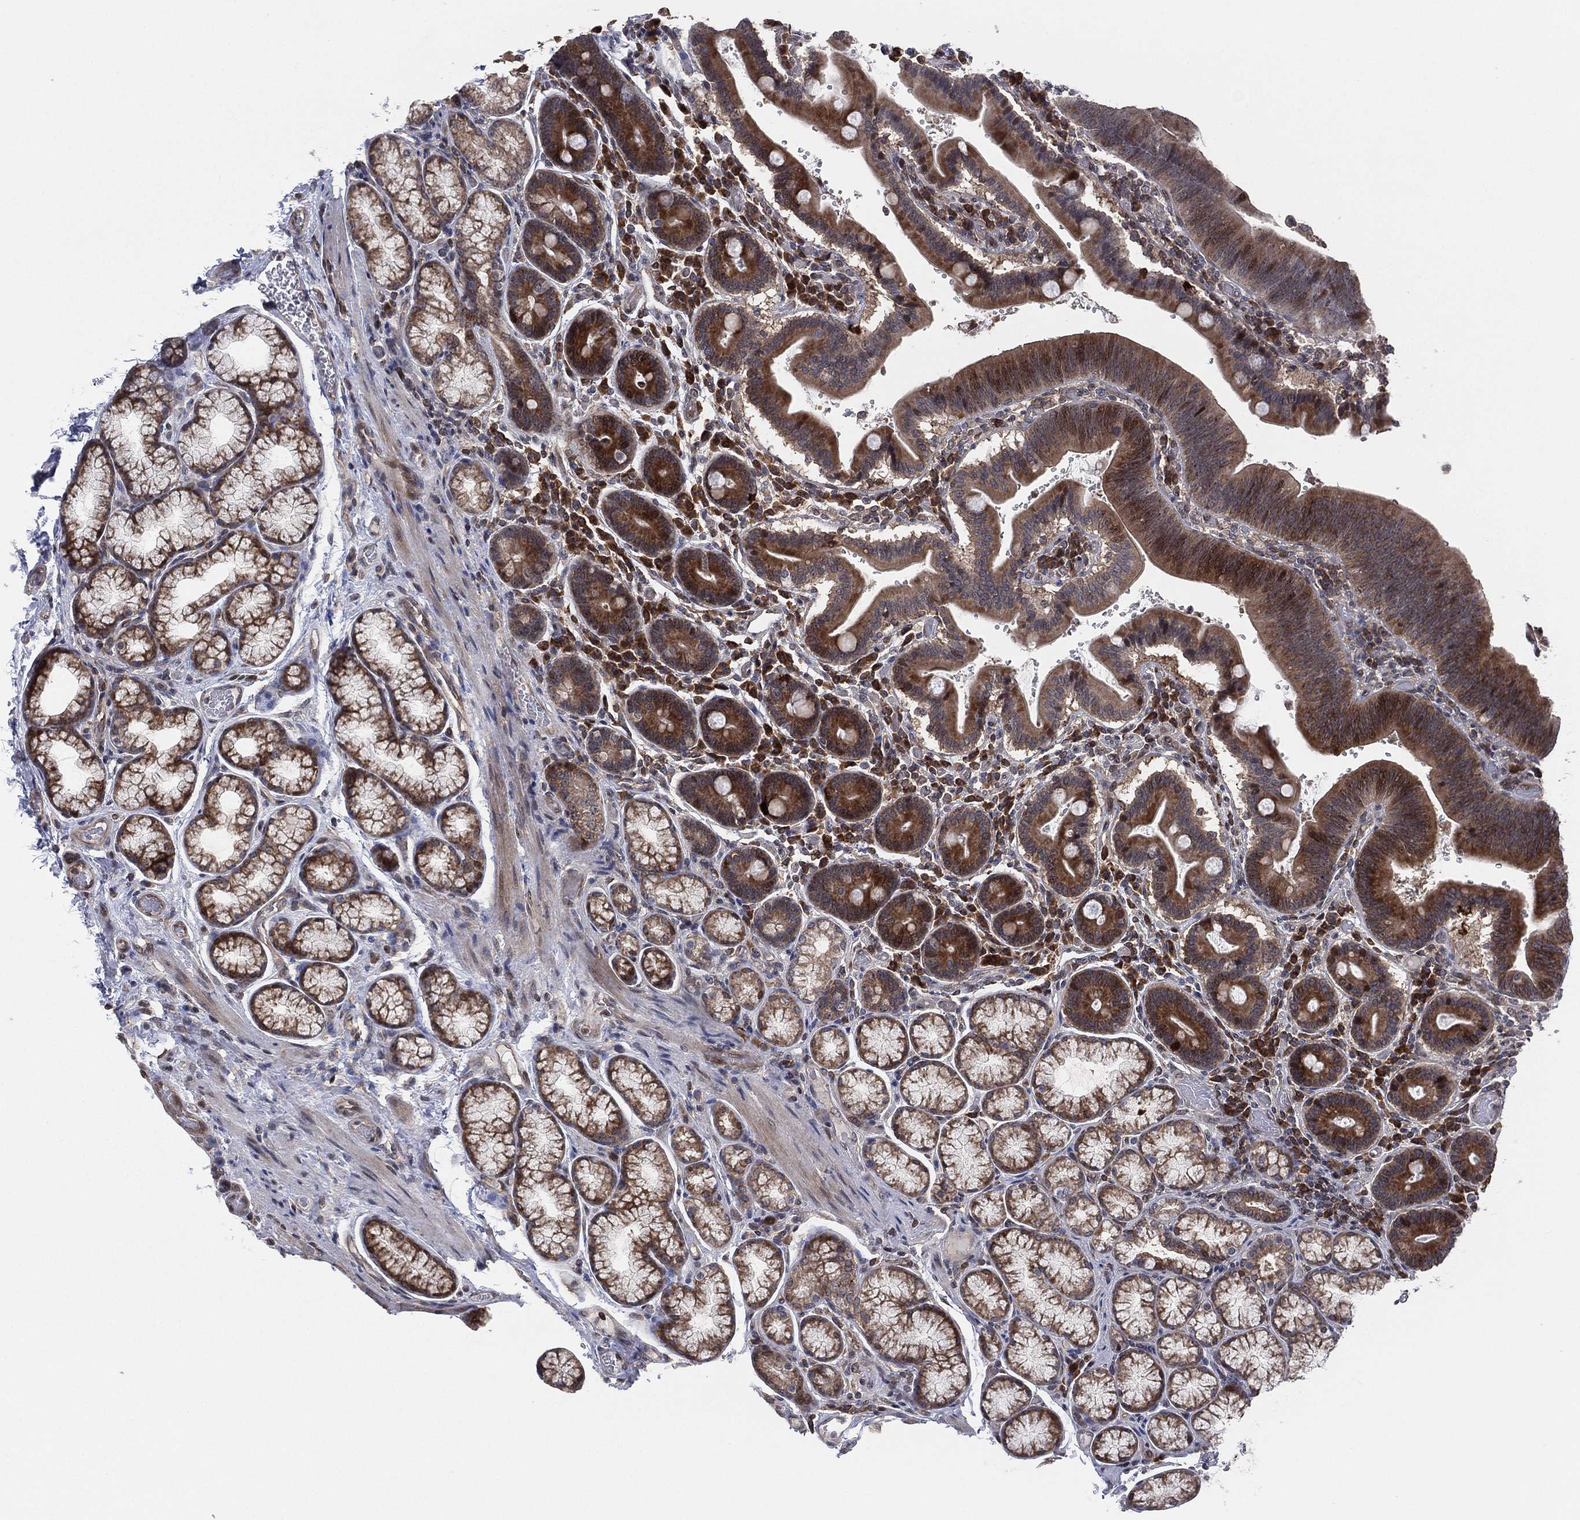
{"staining": {"intensity": "strong", "quantity": "25%-75%", "location": "cytoplasmic/membranous"}, "tissue": "duodenum", "cell_type": "Glandular cells", "image_type": "normal", "snomed": [{"axis": "morphology", "description": "Normal tissue, NOS"}, {"axis": "topography", "description": "Duodenum"}], "caption": "Protein analysis of benign duodenum shows strong cytoplasmic/membranous staining in approximately 25%-75% of glandular cells. The staining was performed using DAB (3,3'-diaminobenzidine), with brown indicating positive protein expression. Nuclei are stained blue with hematoxylin.", "gene": "TMCO1", "patient": {"sex": "female", "age": 62}}